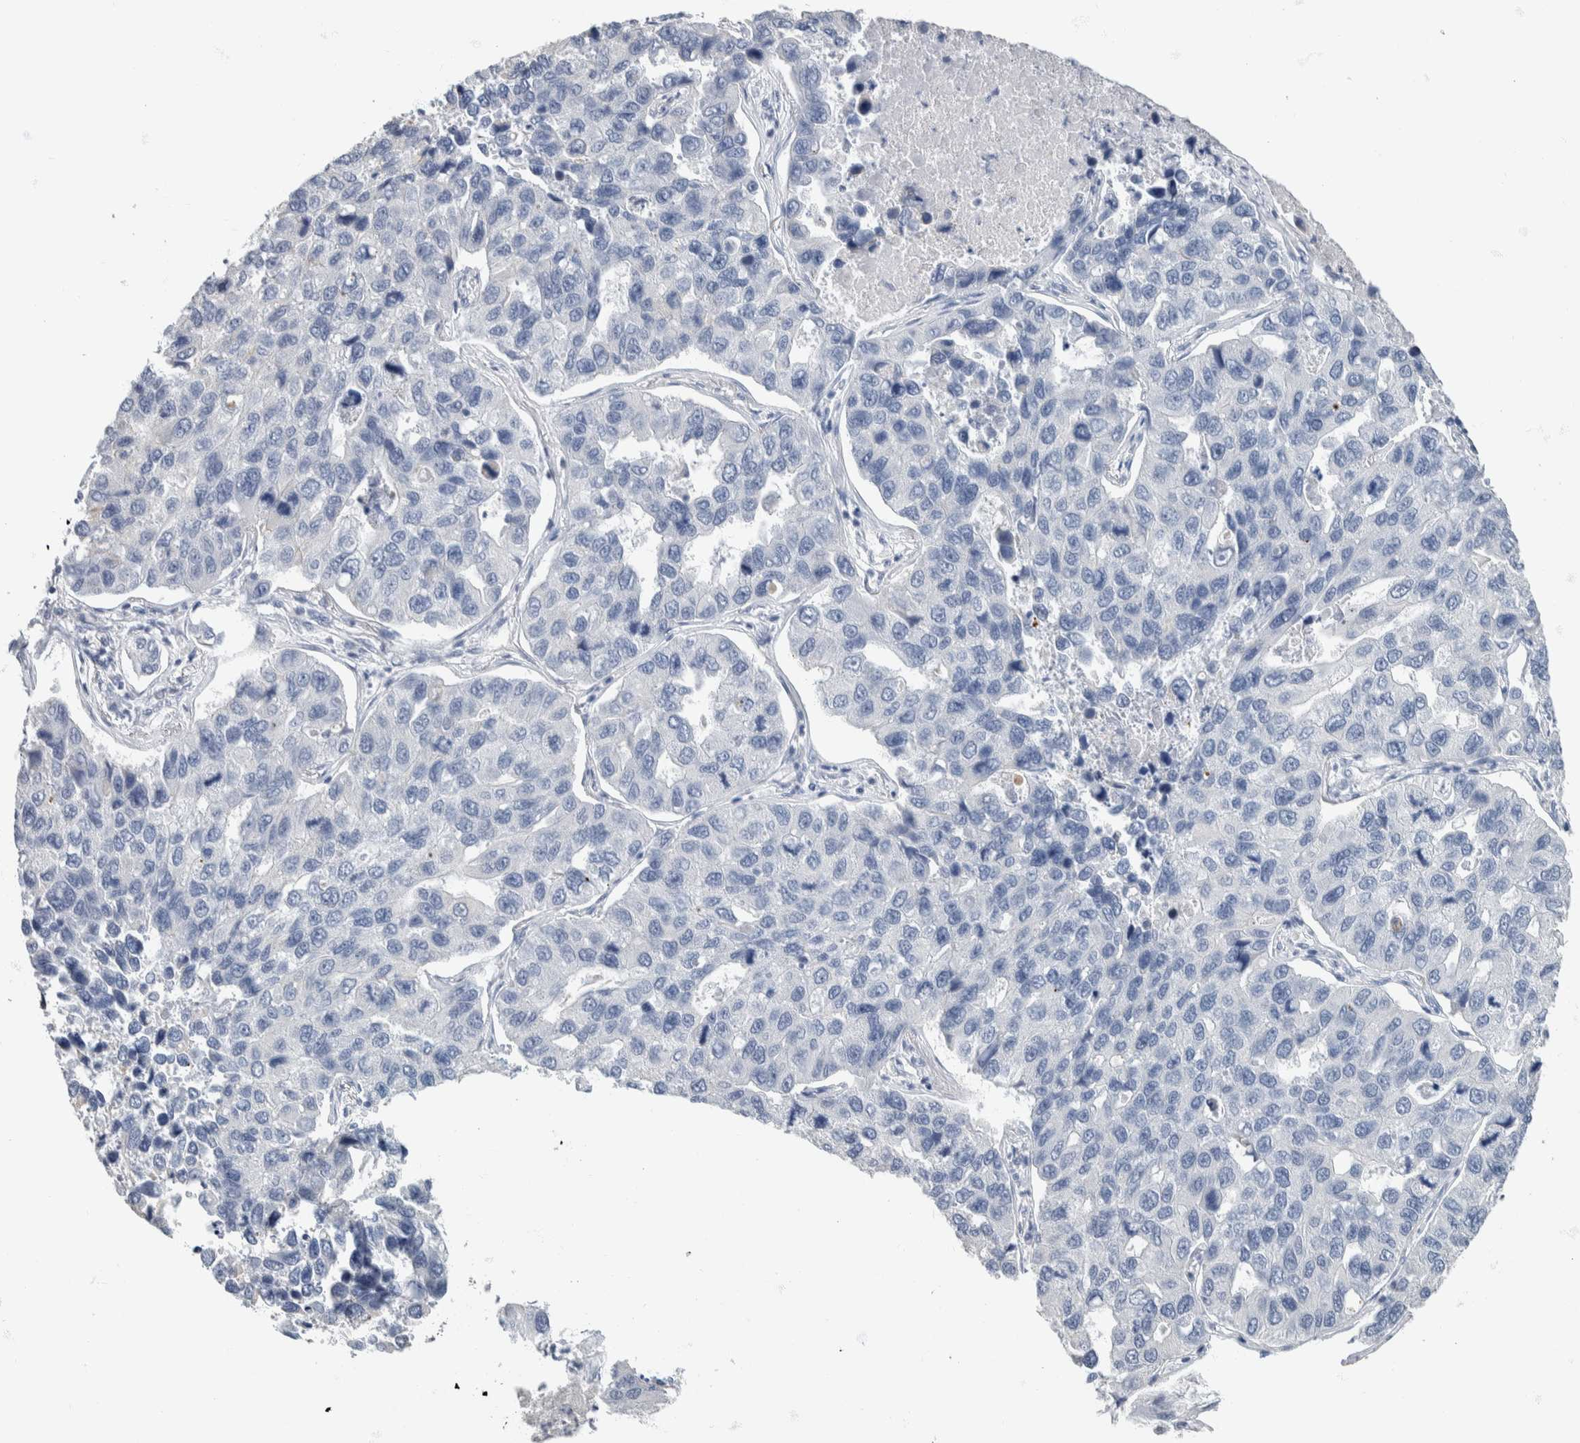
{"staining": {"intensity": "negative", "quantity": "none", "location": "none"}, "tissue": "lung cancer", "cell_type": "Tumor cells", "image_type": "cancer", "snomed": [{"axis": "morphology", "description": "Adenocarcinoma, NOS"}, {"axis": "topography", "description": "Lung"}], "caption": "This is an immunohistochemistry photomicrograph of human lung cancer (adenocarcinoma). There is no staining in tumor cells.", "gene": "NEFM", "patient": {"sex": "male", "age": 64}}